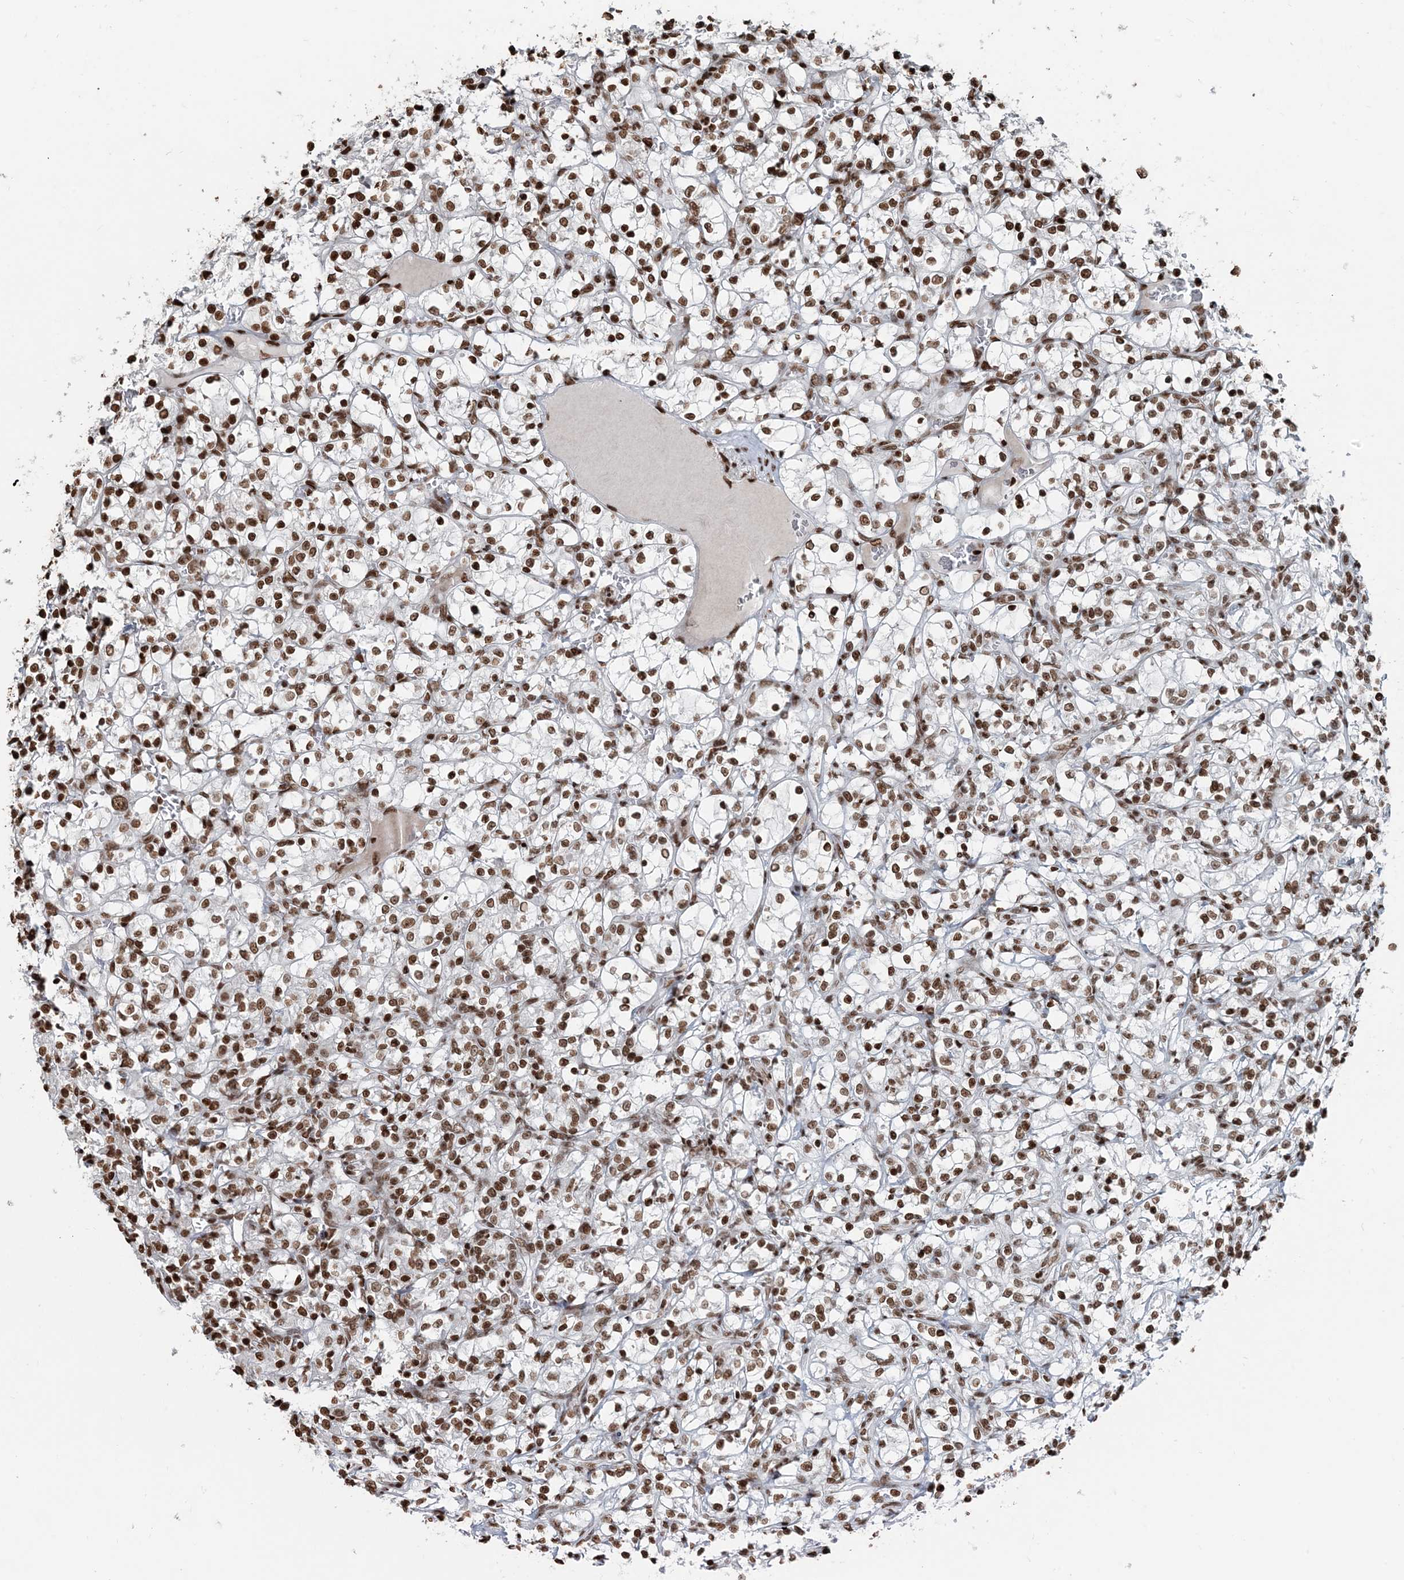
{"staining": {"intensity": "moderate", "quantity": ">75%", "location": "nuclear"}, "tissue": "renal cancer", "cell_type": "Tumor cells", "image_type": "cancer", "snomed": [{"axis": "morphology", "description": "Adenocarcinoma, NOS"}, {"axis": "topography", "description": "Kidney"}], "caption": "Renal adenocarcinoma was stained to show a protein in brown. There is medium levels of moderate nuclear staining in approximately >75% of tumor cells.", "gene": "H3-3B", "patient": {"sex": "female", "age": 69}}